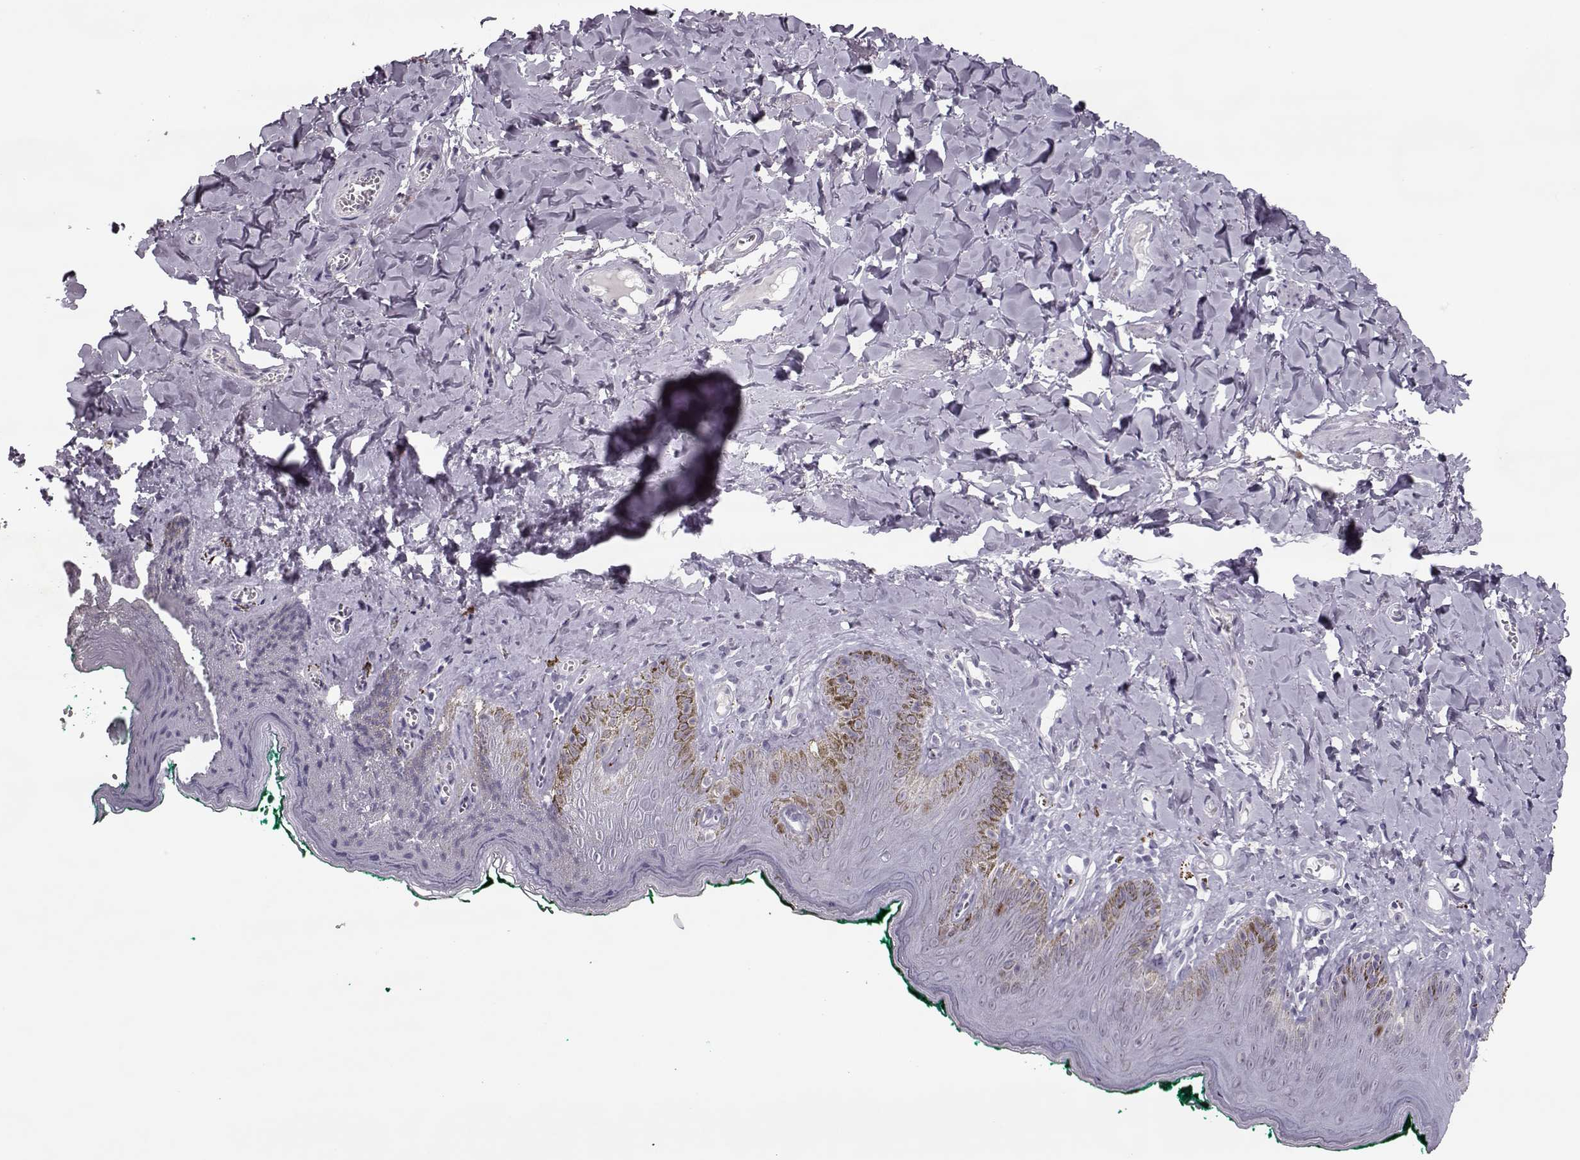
{"staining": {"intensity": "strong", "quantity": "<25%", "location": "nuclear"}, "tissue": "skin", "cell_type": "Epidermal cells", "image_type": "normal", "snomed": [{"axis": "morphology", "description": "Normal tissue, NOS"}, {"axis": "topography", "description": "Vulva"}], "caption": "Immunohistochemical staining of benign skin exhibits strong nuclear protein expression in about <25% of epidermal cells.", "gene": "SGO1", "patient": {"sex": "female", "age": 66}}